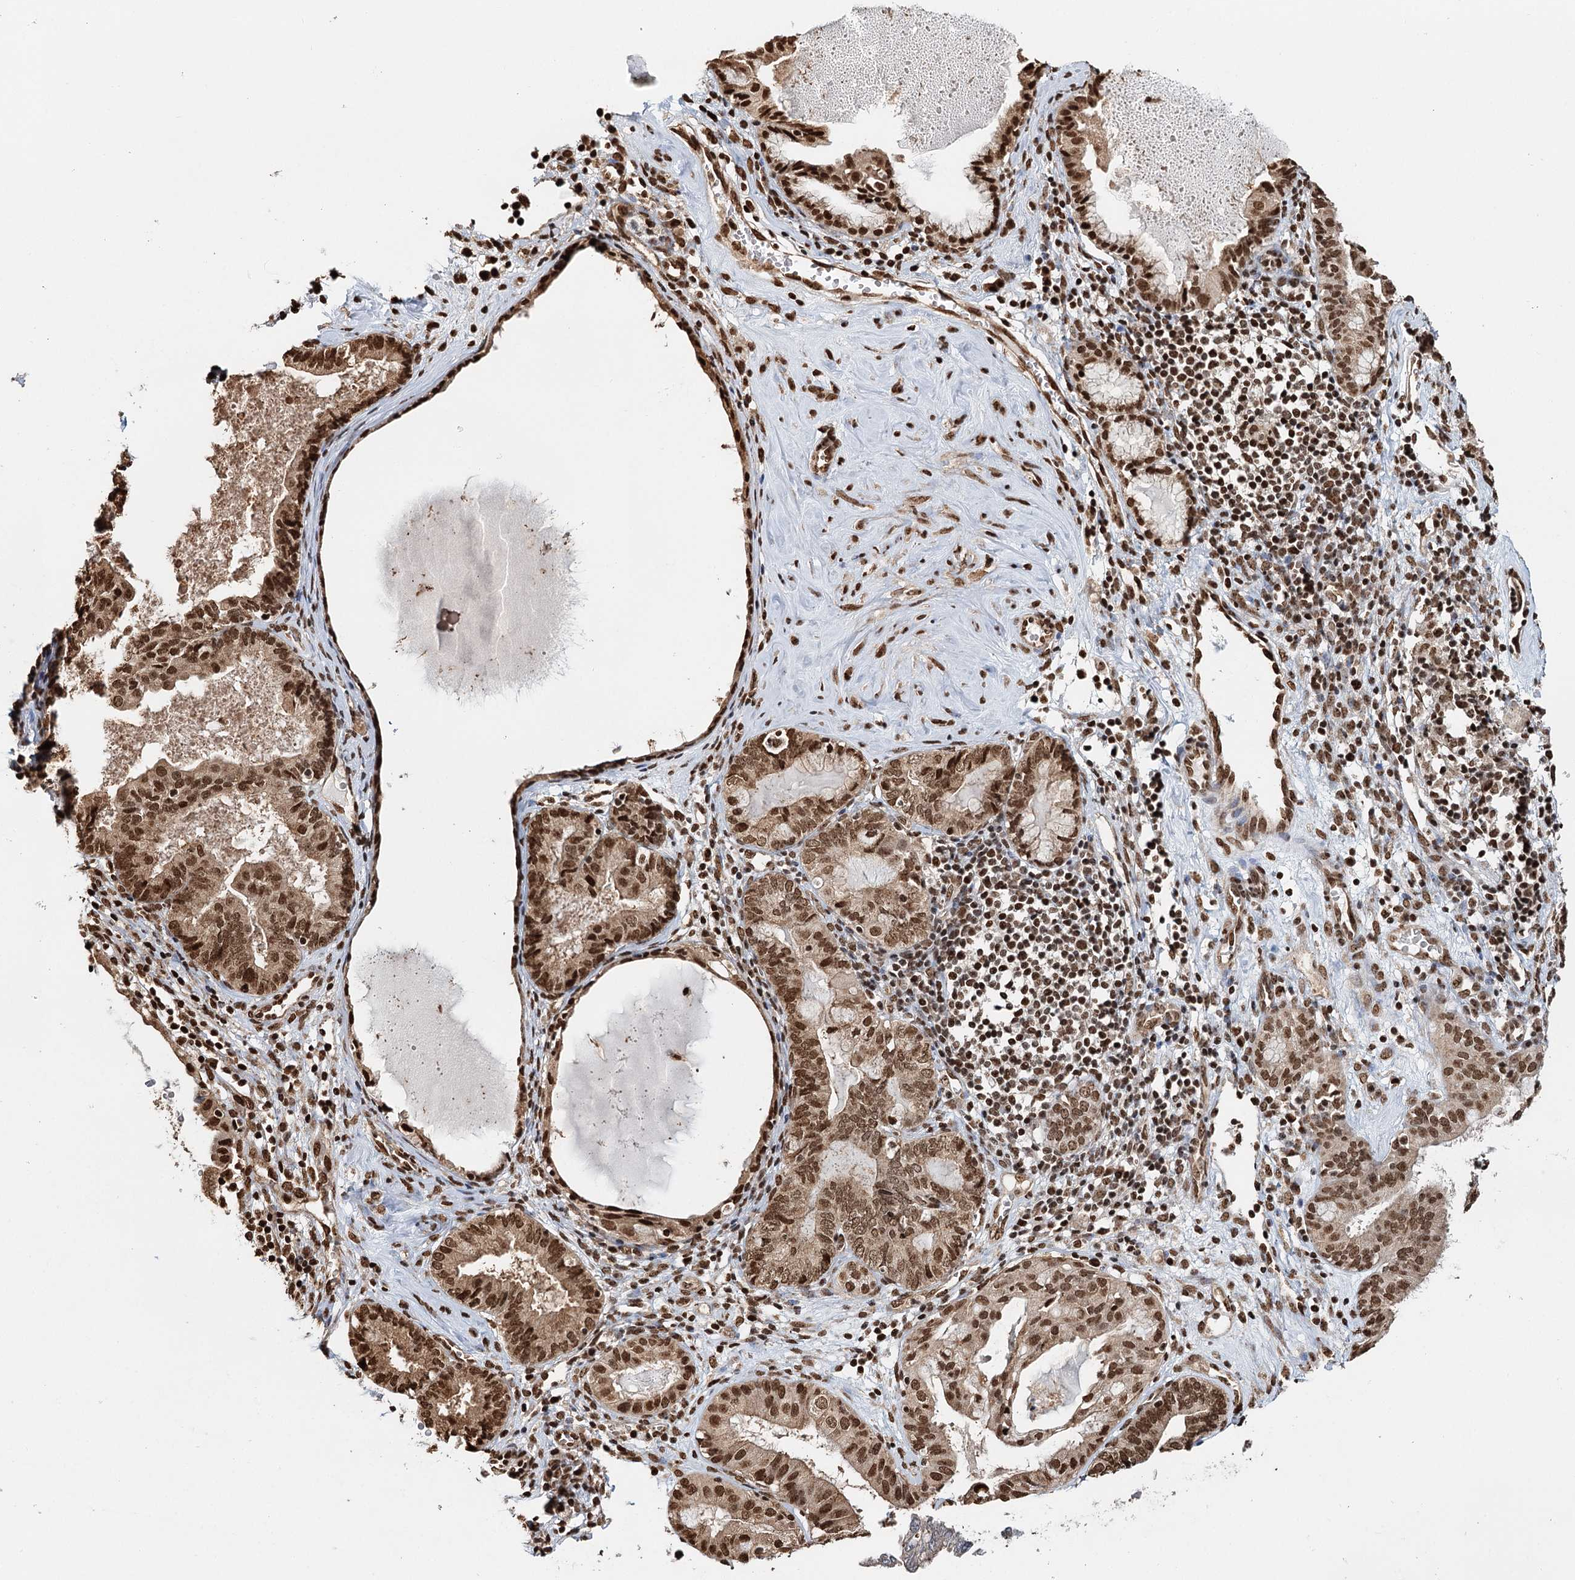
{"staining": {"intensity": "moderate", "quantity": "25%-75%", "location": "nuclear"}, "tissue": "endometrial cancer", "cell_type": "Tumor cells", "image_type": "cancer", "snomed": [{"axis": "morphology", "description": "Adenocarcinoma, NOS"}, {"axis": "topography", "description": "Endometrium"}], "caption": "Immunohistochemistry image of neoplastic tissue: endometrial cancer stained using immunohistochemistry (IHC) displays medium levels of moderate protein expression localized specifically in the nuclear of tumor cells, appearing as a nuclear brown color.", "gene": "RPS27A", "patient": {"sex": "female", "age": 79}}